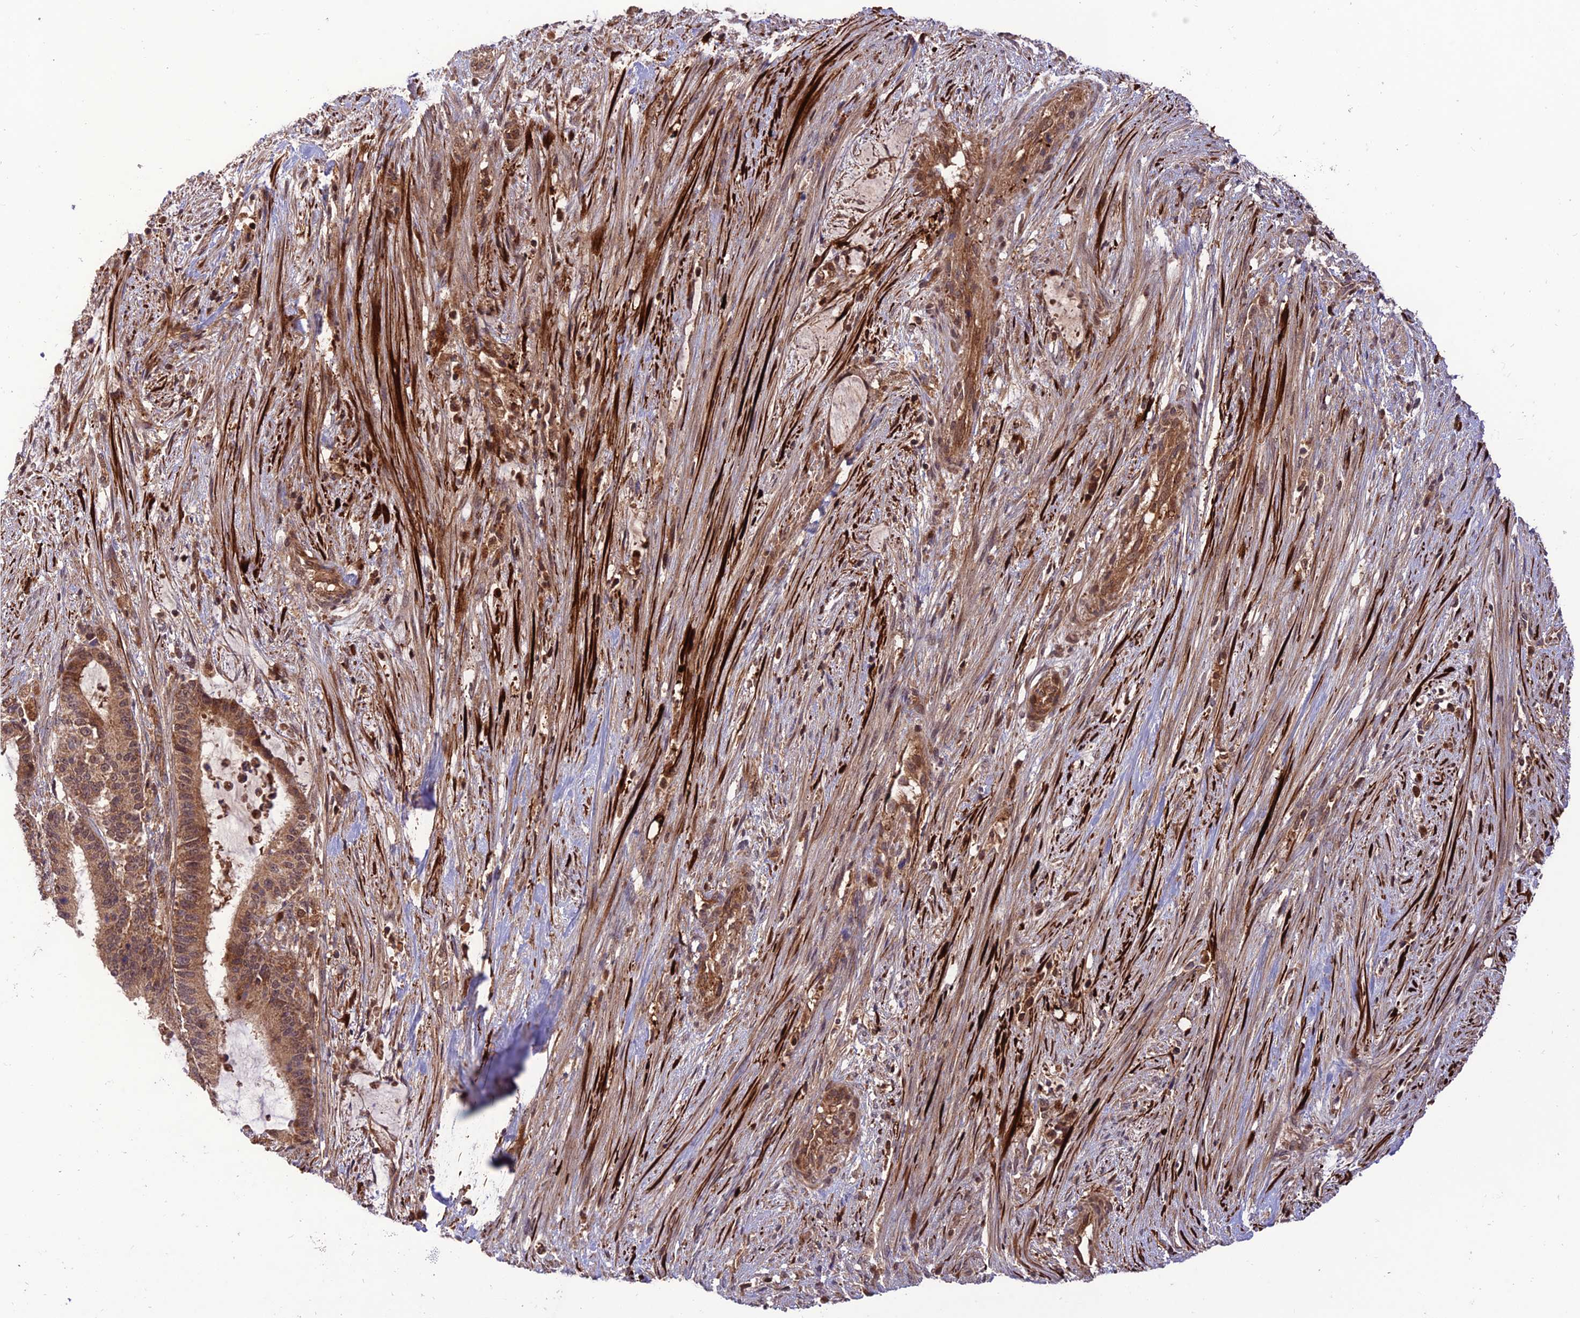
{"staining": {"intensity": "moderate", "quantity": ">75%", "location": "cytoplasmic/membranous,nuclear"}, "tissue": "liver cancer", "cell_type": "Tumor cells", "image_type": "cancer", "snomed": [{"axis": "morphology", "description": "Normal tissue, NOS"}, {"axis": "morphology", "description": "Cholangiocarcinoma"}, {"axis": "topography", "description": "Liver"}, {"axis": "topography", "description": "Peripheral nerve tissue"}], "caption": "This is an image of immunohistochemistry (IHC) staining of liver cholangiocarcinoma, which shows moderate staining in the cytoplasmic/membranous and nuclear of tumor cells.", "gene": "NDUFC1", "patient": {"sex": "female", "age": 73}}